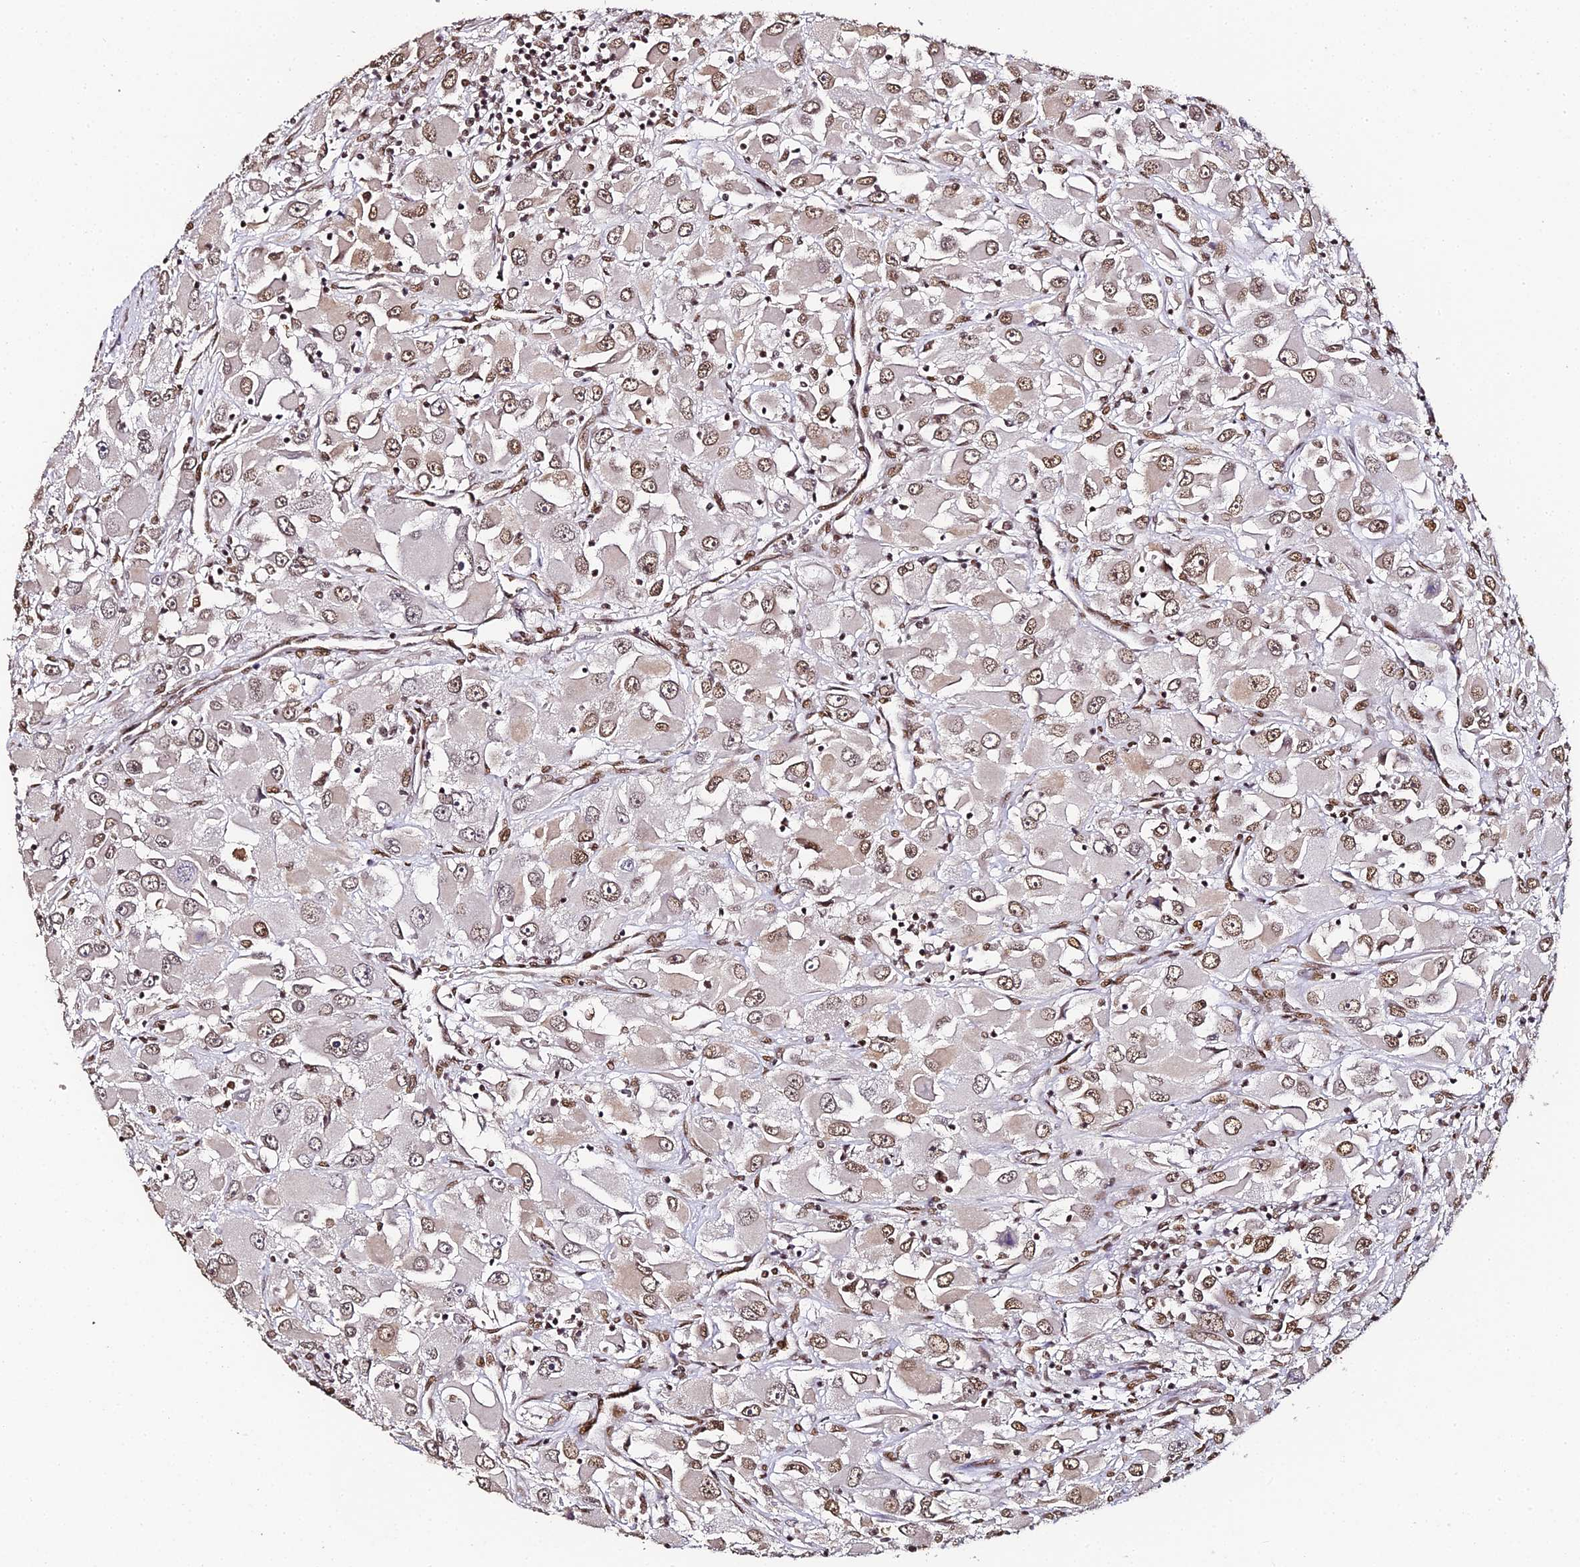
{"staining": {"intensity": "moderate", "quantity": ">75%", "location": "nuclear"}, "tissue": "renal cancer", "cell_type": "Tumor cells", "image_type": "cancer", "snomed": [{"axis": "morphology", "description": "Adenocarcinoma, NOS"}, {"axis": "topography", "description": "Kidney"}], "caption": "Moderate nuclear protein expression is seen in about >75% of tumor cells in renal cancer. The staining is performed using DAB brown chromogen to label protein expression. The nuclei are counter-stained blue using hematoxylin.", "gene": "HNRNPA1", "patient": {"sex": "female", "age": 52}}